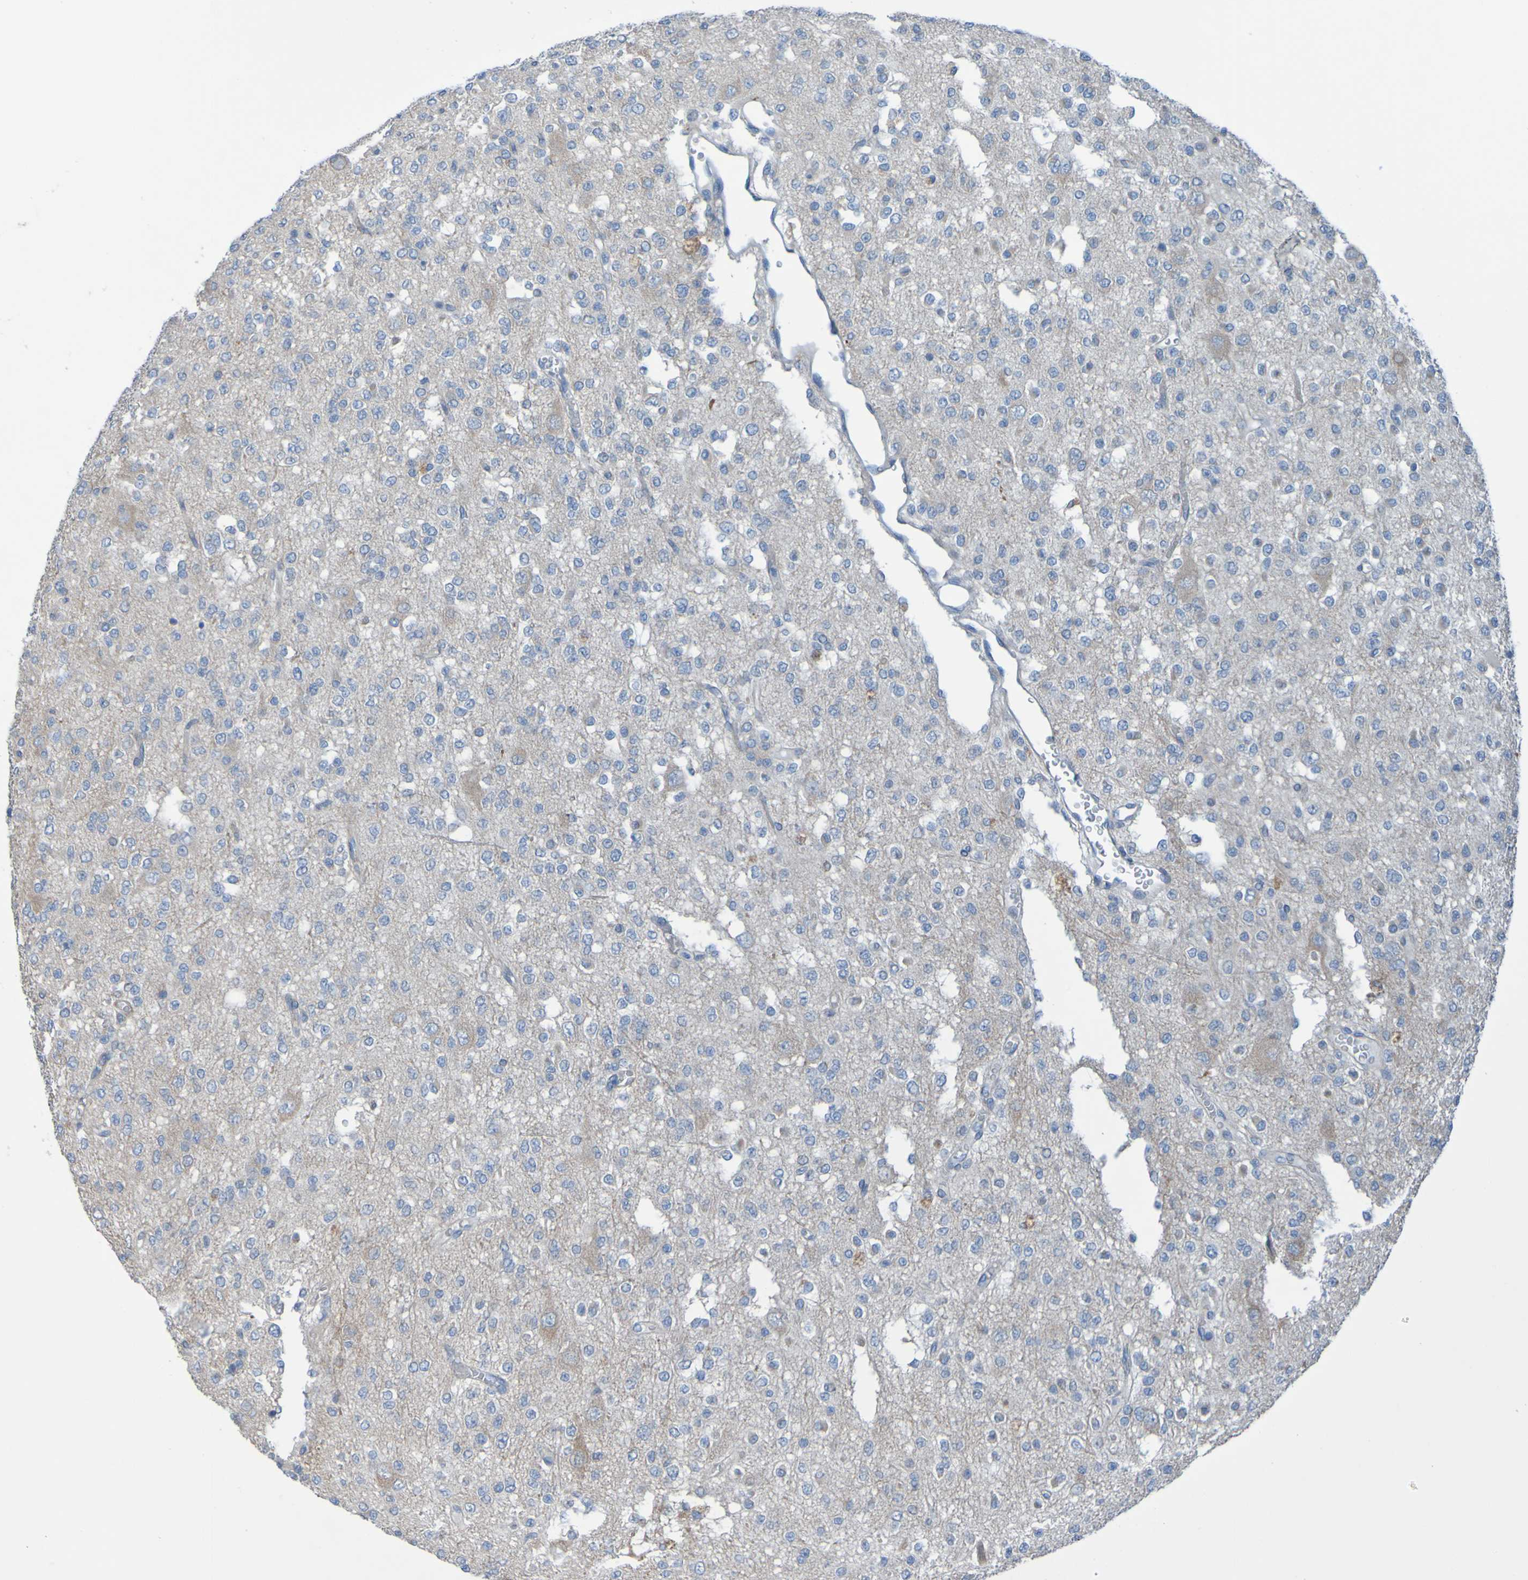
{"staining": {"intensity": "weak", "quantity": "<25%", "location": "cytoplasmic/membranous"}, "tissue": "glioma", "cell_type": "Tumor cells", "image_type": "cancer", "snomed": [{"axis": "morphology", "description": "Glioma, malignant, Low grade"}, {"axis": "topography", "description": "Brain"}], "caption": "Immunohistochemistry (IHC) photomicrograph of glioma stained for a protein (brown), which demonstrates no staining in tumor cells. (DAB IHC visualized using brightfield microscopy, high magnification).", "gene": "NPRL3", "patient": {"sex": "male", "age": 38}}